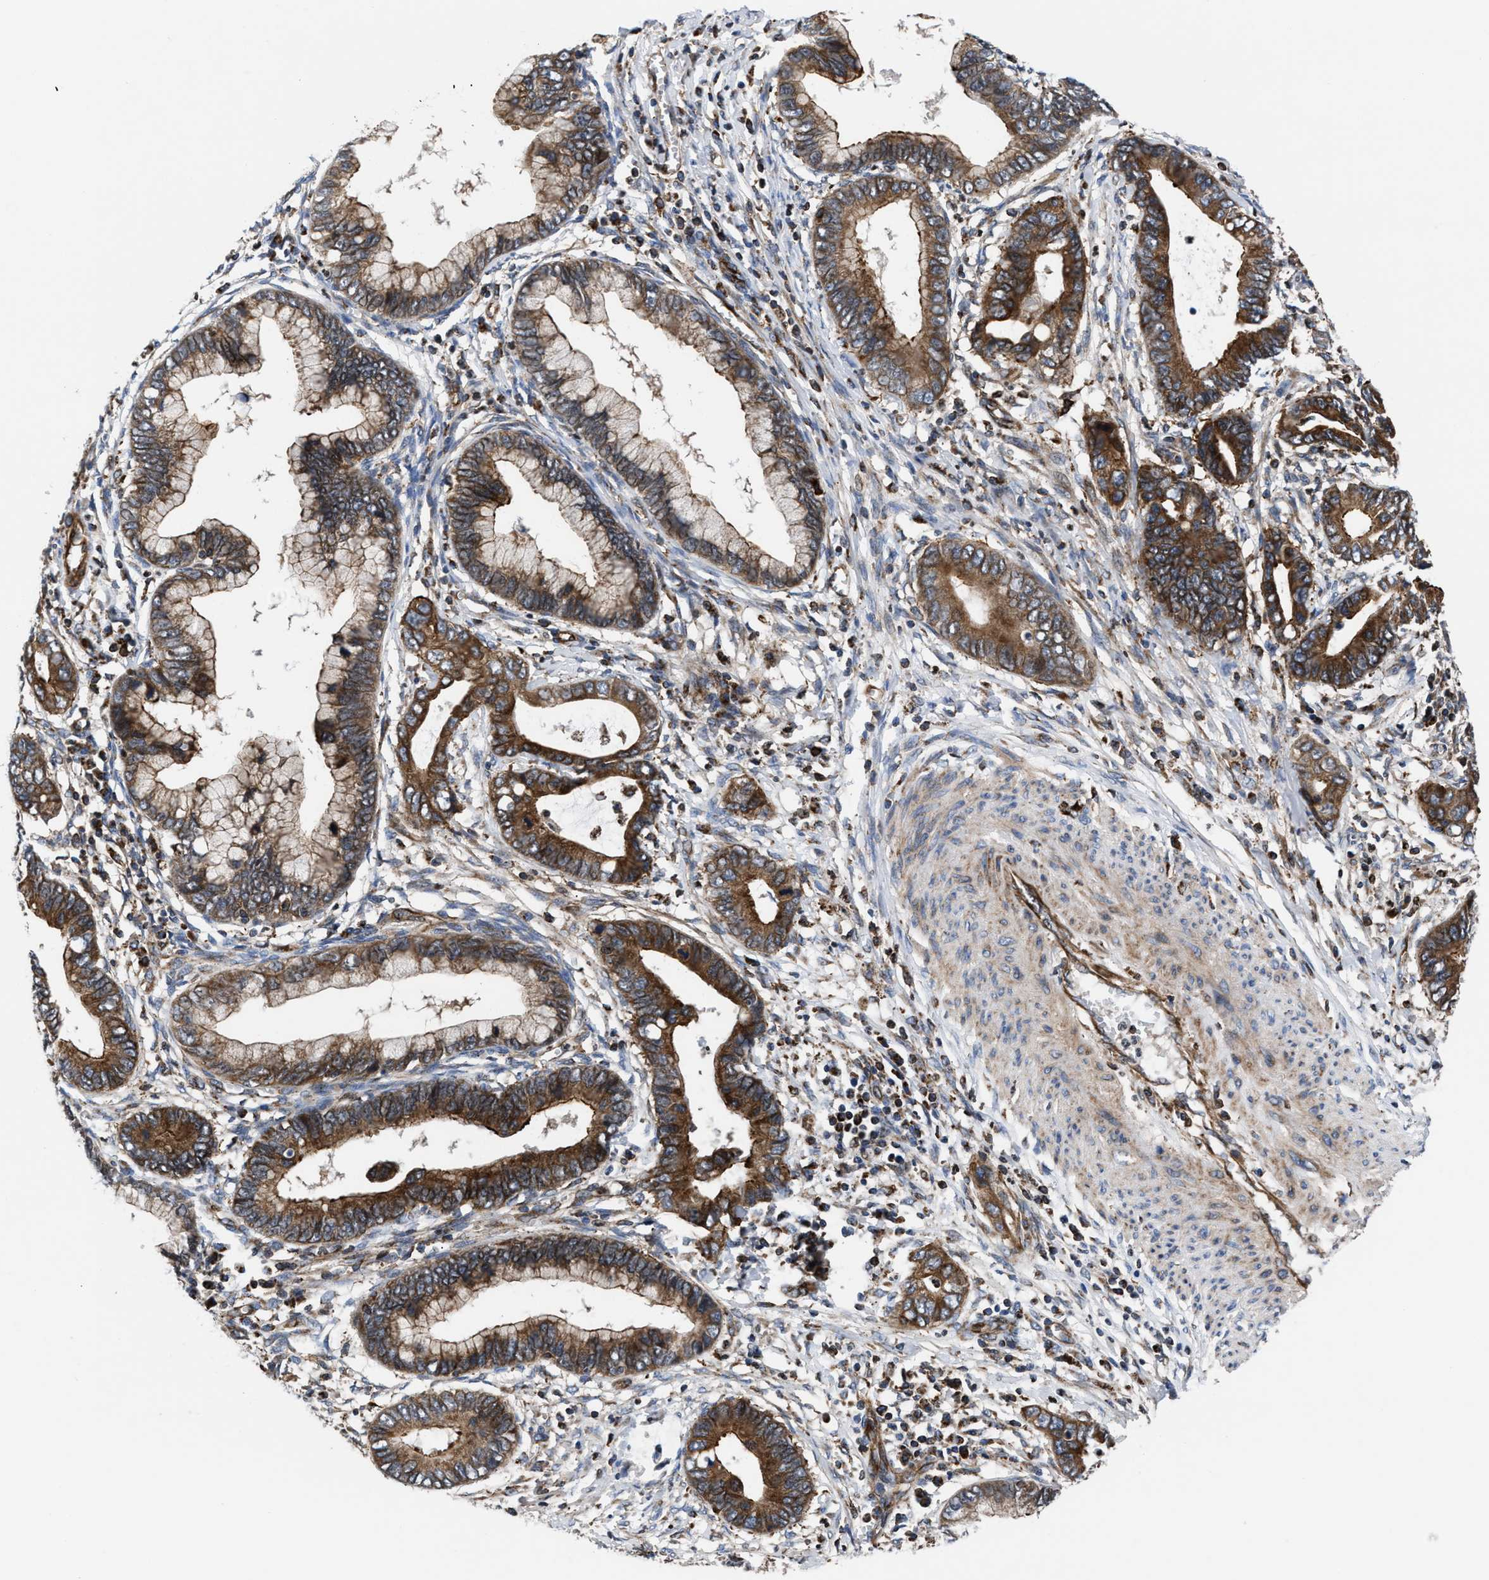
{"staining": {"intensity": "moderate", "quantity": ">75%", "location": "cytoplasmic/membranous"}, "tissue": "cervical cancer", "cell_type": "Tumor cells", "image_type": "cancer", "snomed": [{"axis": "morphology", "description": "Adenocarcinoma, NOS"}, {"axis": "topography", "description": "Cervix"}], "caption": "High-magnification brightfield microscopy of cervical cancer stained with DAB (brown) and counterstained with hematoxylin (blue). tumor cells exhibit moderate cytoplasmic/membranous positivity is identified in approximately>75% of cells.", "gene": "PRR15L", "patient": {"sex": "female", "age": 44}}